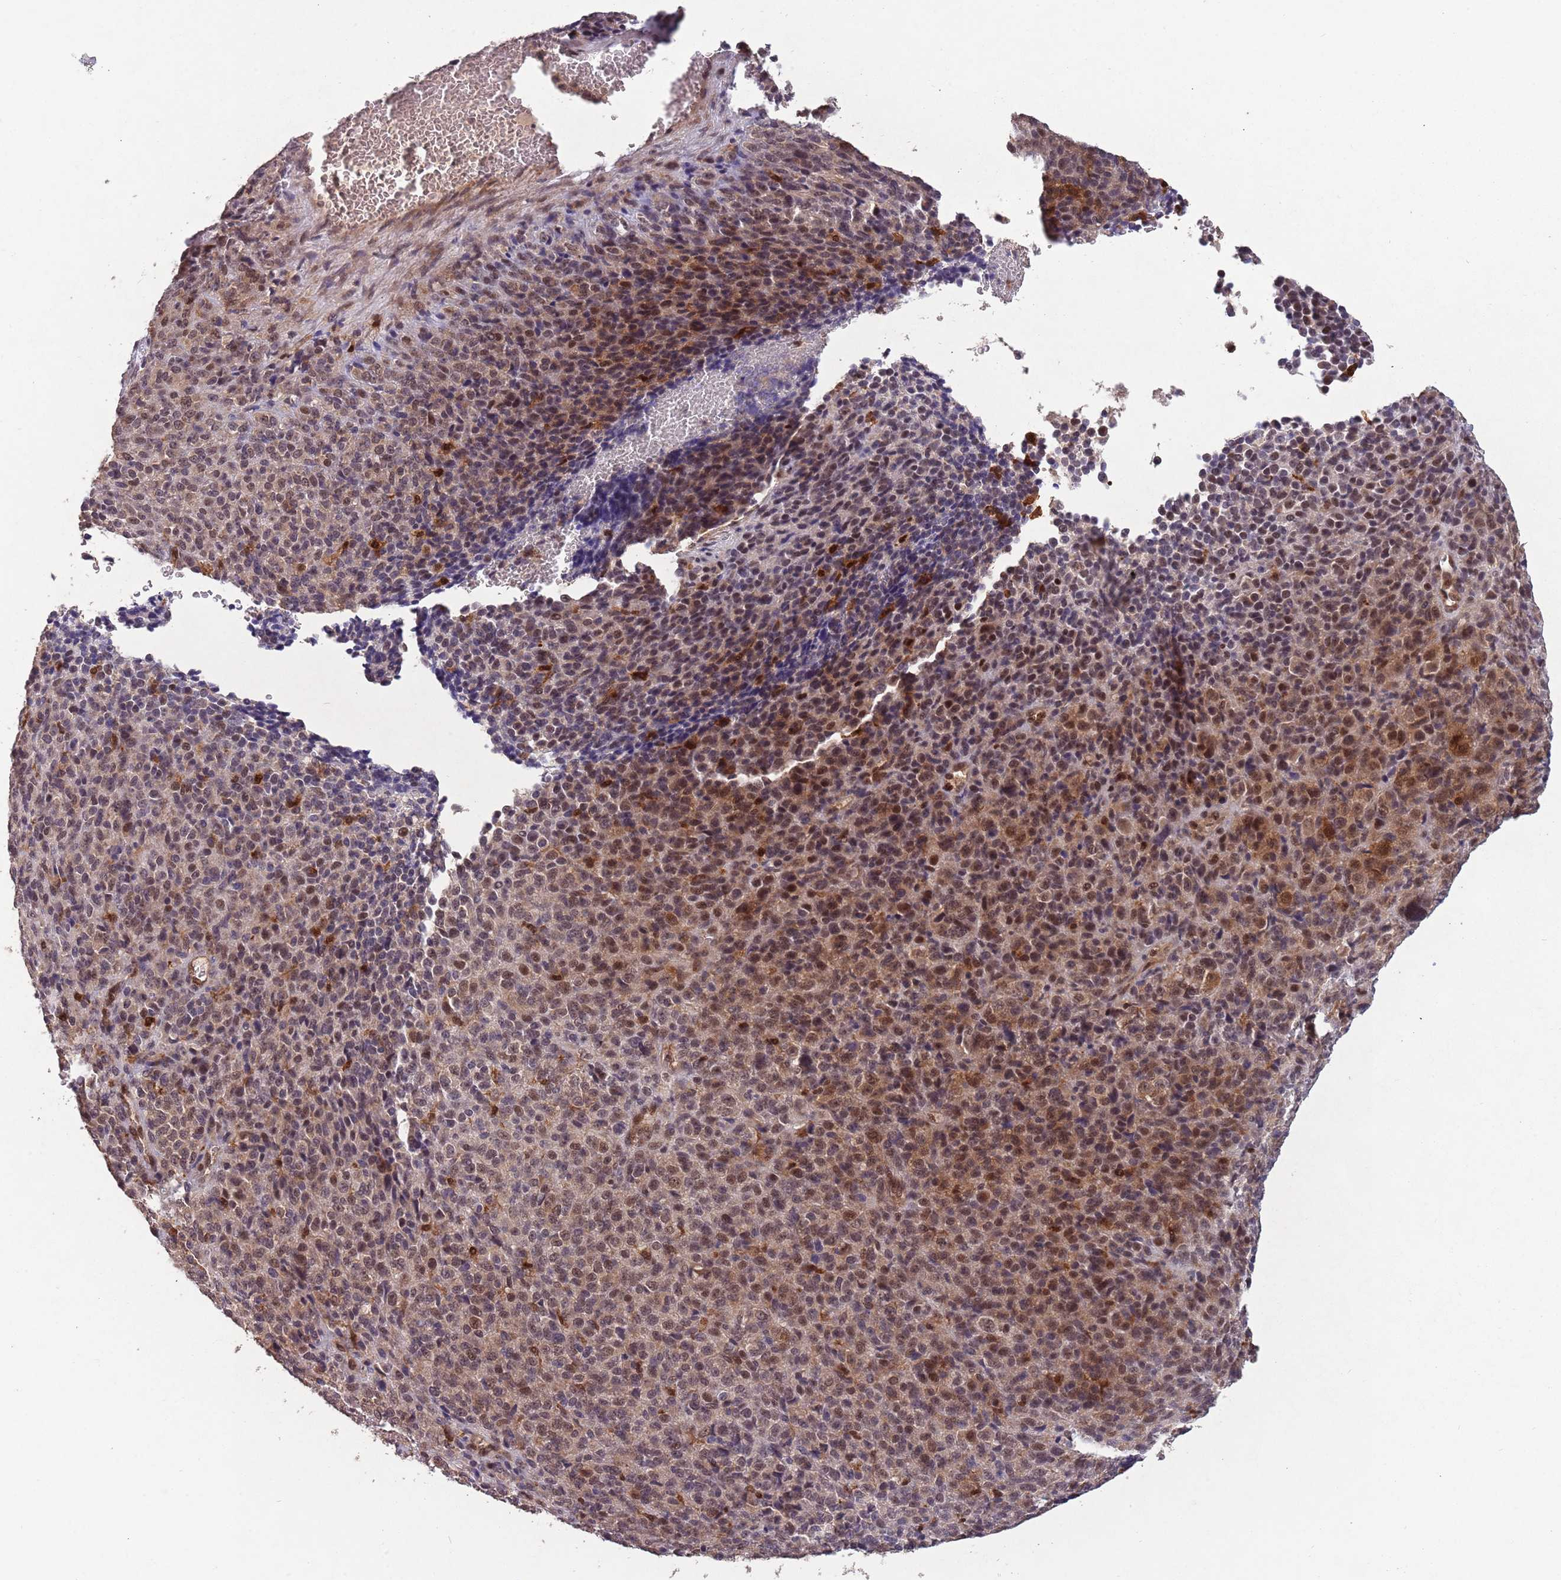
{"staining": {"intensity": "moderate", "quantity": "25%-75%", "location": "cytoplasmic/membranous,nuclear"}, "tissue": "melanoma", "cell_type": "Tumor cells", "image_type": "cancer", "snomed": [{"axis": "morphology", "description": "Malignant melanoma, Metastatic site"}, {"axis": "topography", "description": "Brain"}], "caption": "The immunohistochemical stain highlights moderate cytoplasmic/membranous and nuclear positivity in tumor cells of malignant melanoma (metastatic site) tissue. (DAB IHC with brightfield microscopy, high magnification).", "gene": "ZNF639", "patient": {"sex": "female", "age": 56}}